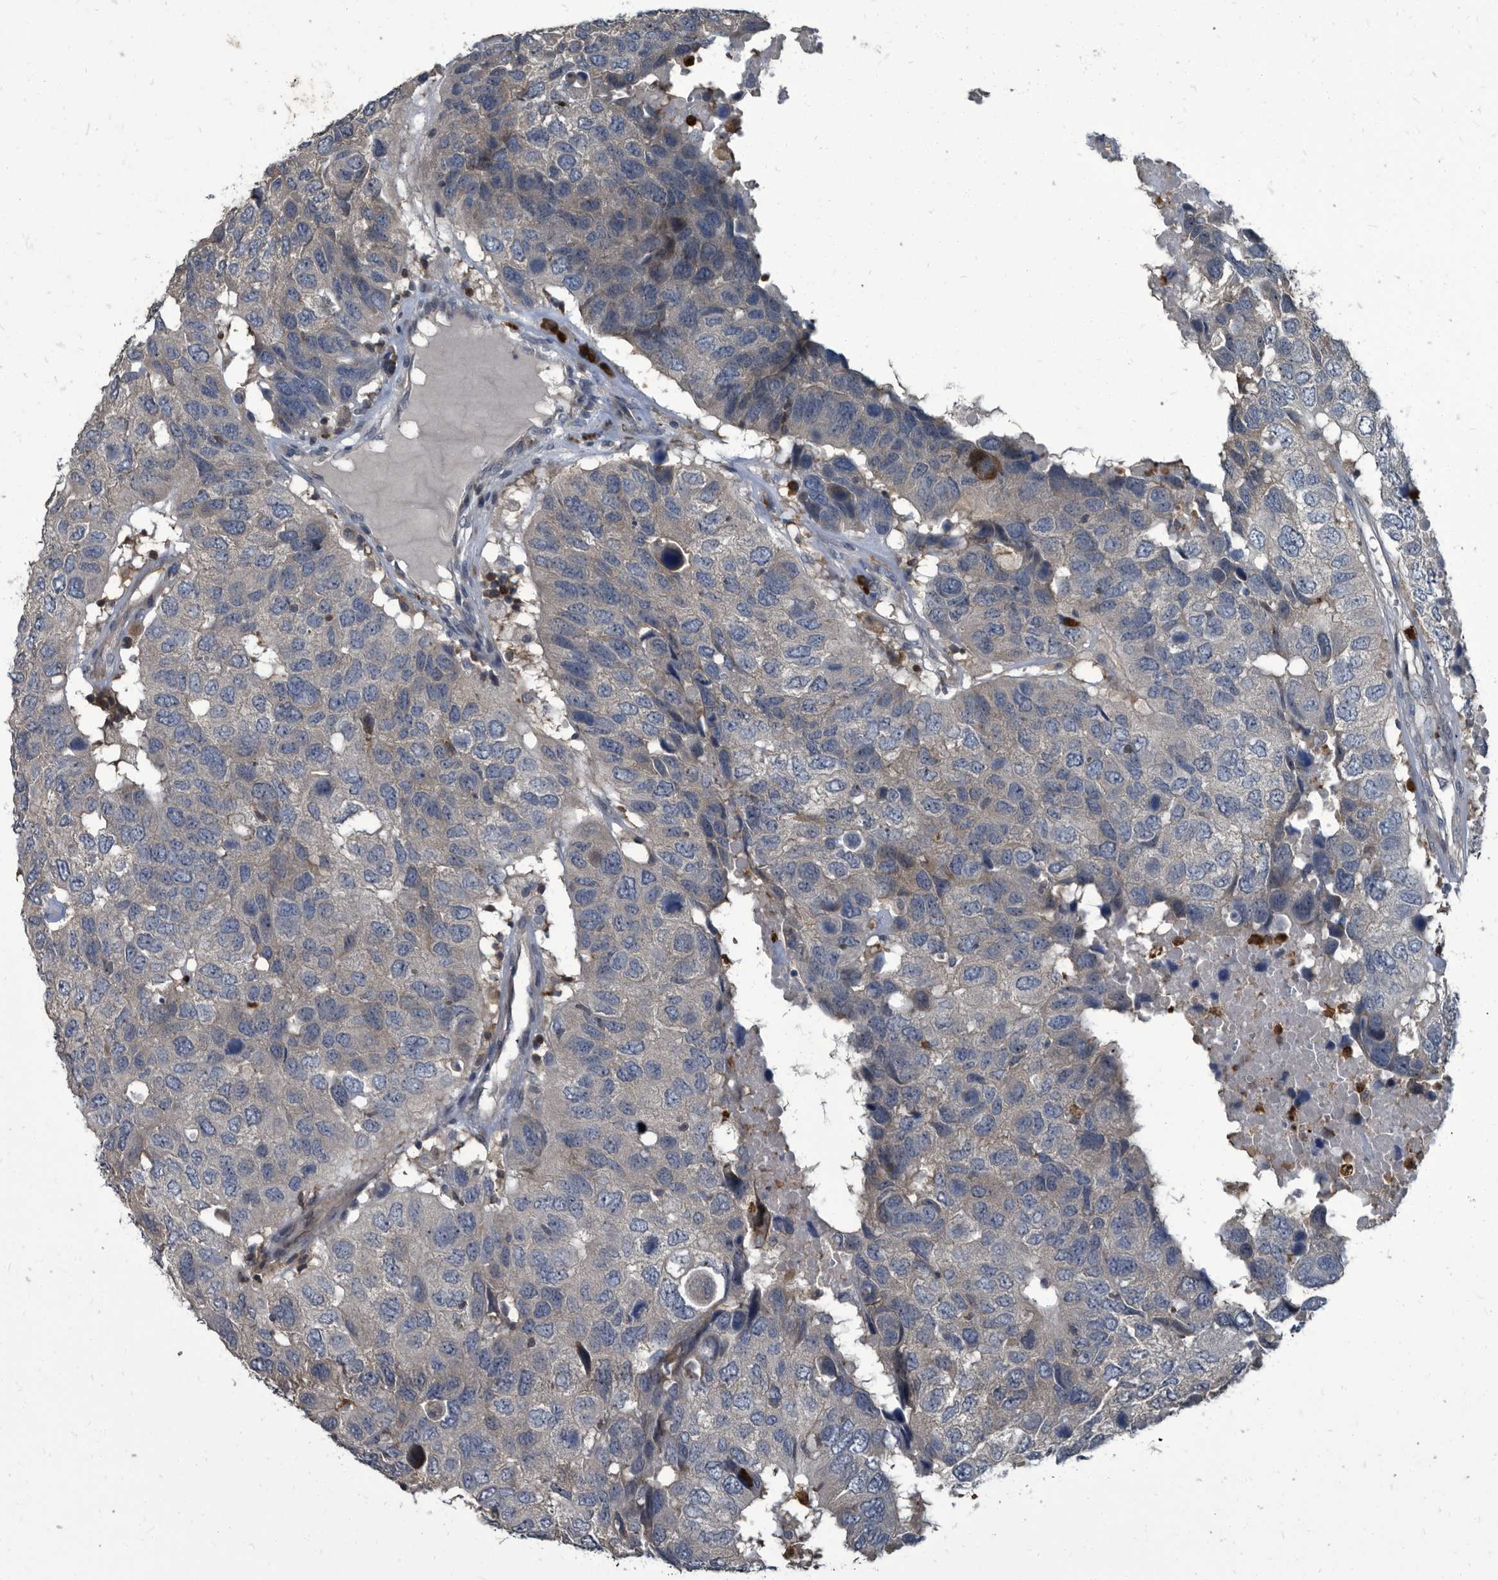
{"staining": {"intensity": "negative", "quantity": "none", "location": "none"}, "tissue": "head and neck cancer", "cell_type": "Tumor cells", "image_type": "cancer", "snomed": [{"axis": "morphology", "description": "Squamous cell carcinoma, NOS"}, {"axis": "topography", "description": "Head-Neck"}], "caption": "A histopathology image of human squamous cell carcinoma (head and neck) is negative for staining in tumor cells.", "gene": "CDV3", "patient": {"sex": "male", "age": 66}}